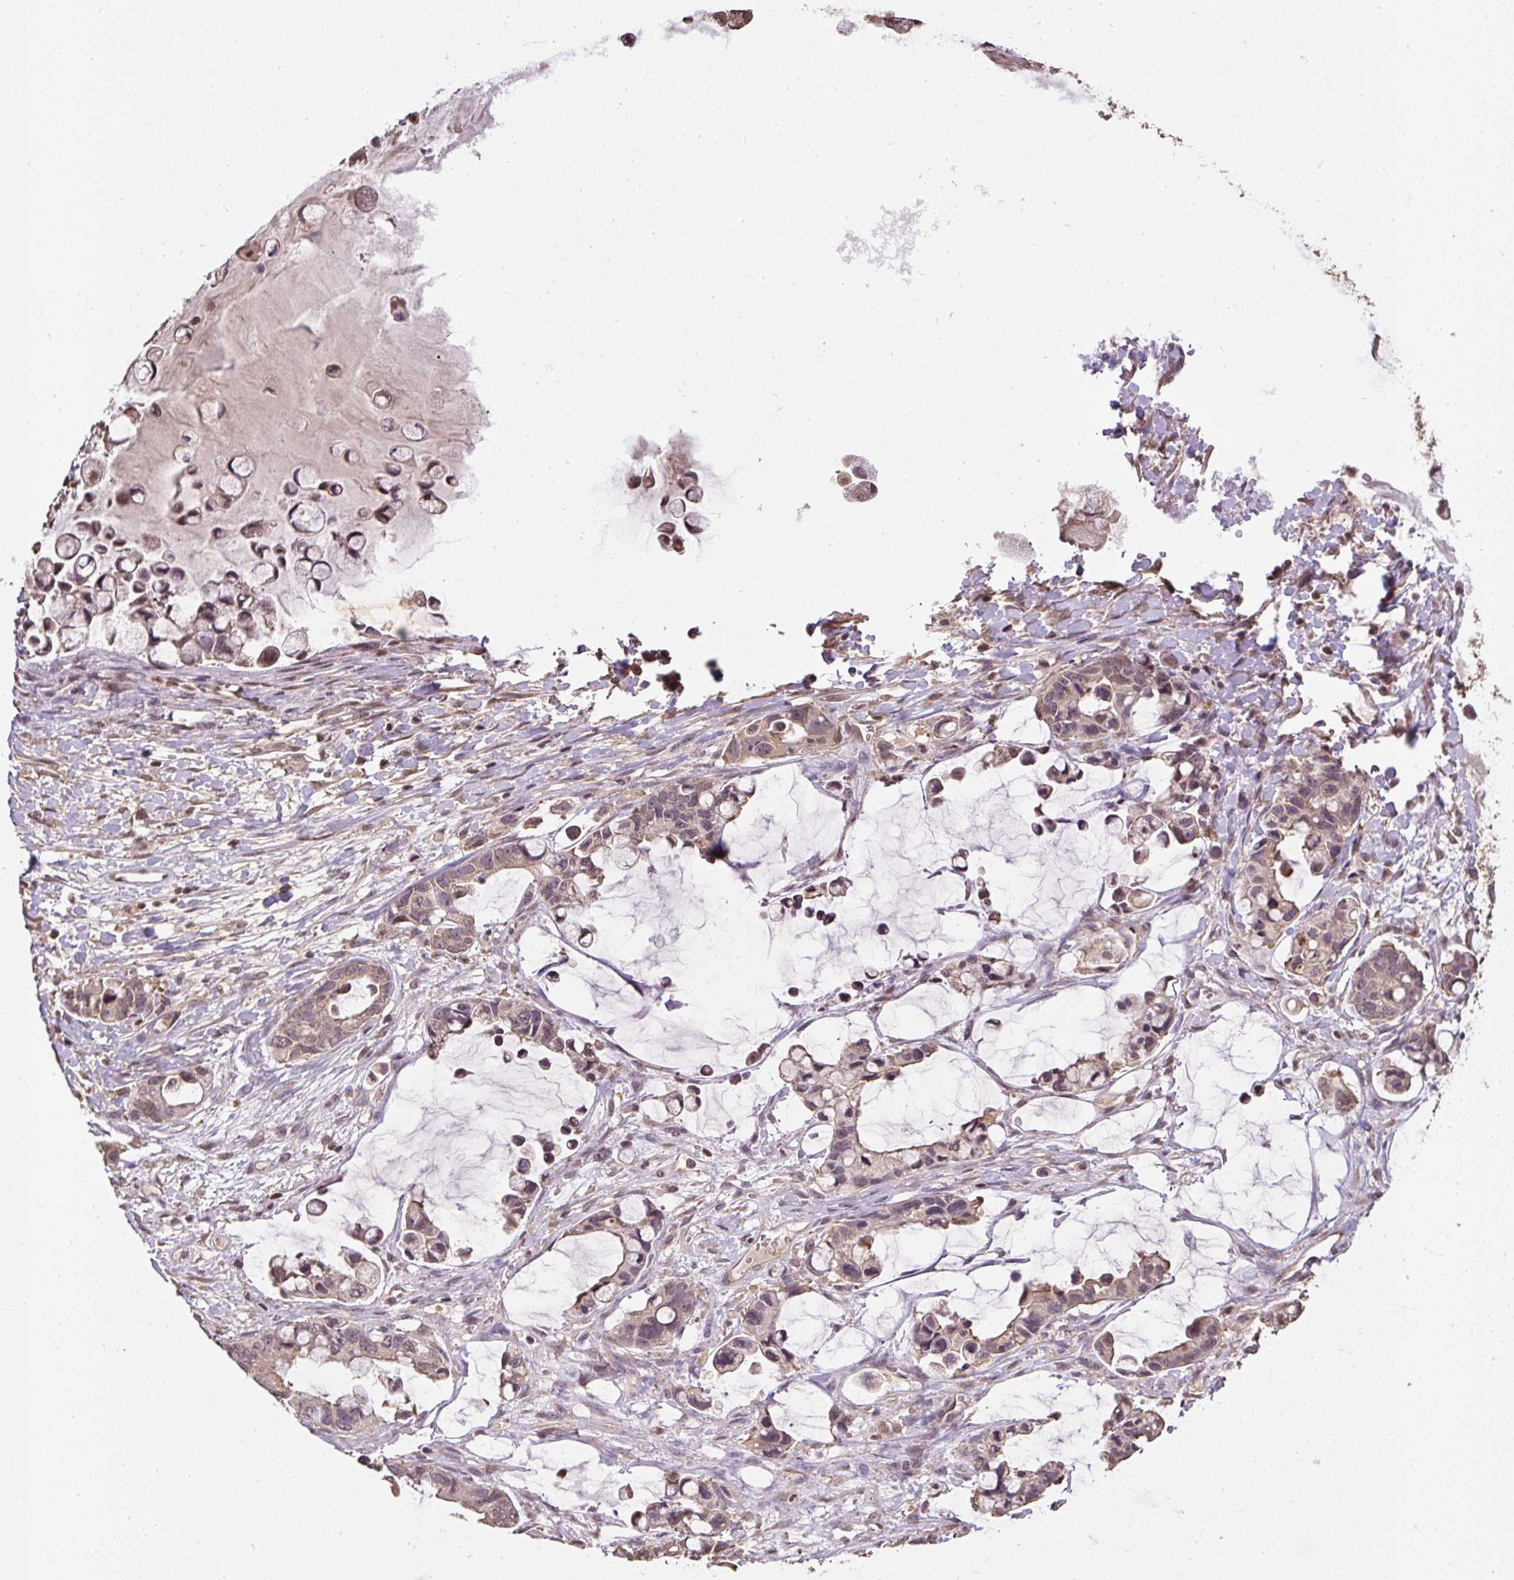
{"staining": {"intensity": "weak", "quantity": ">75%", "location": "nuclear"}, "tissue": "ovarian cancer", "cell_type": "Tumor cells", "image_type": "cancer", "snomed": [{"axis": "morphology", "description": "Cystadenocarcinoma, mucinous, NOS"}, {"axis": "topography", "description": "Ovary"}], "caption": "Tumor cells show low levels of weak nuclear staining in approximately >75% of cells in ovarian cancer. Immunohistochemistry stains the protein of interest in brown and the nuclei are stained blue.", "gene": "TMEM170B", "patient": {"sex": "female", "age": 63}}